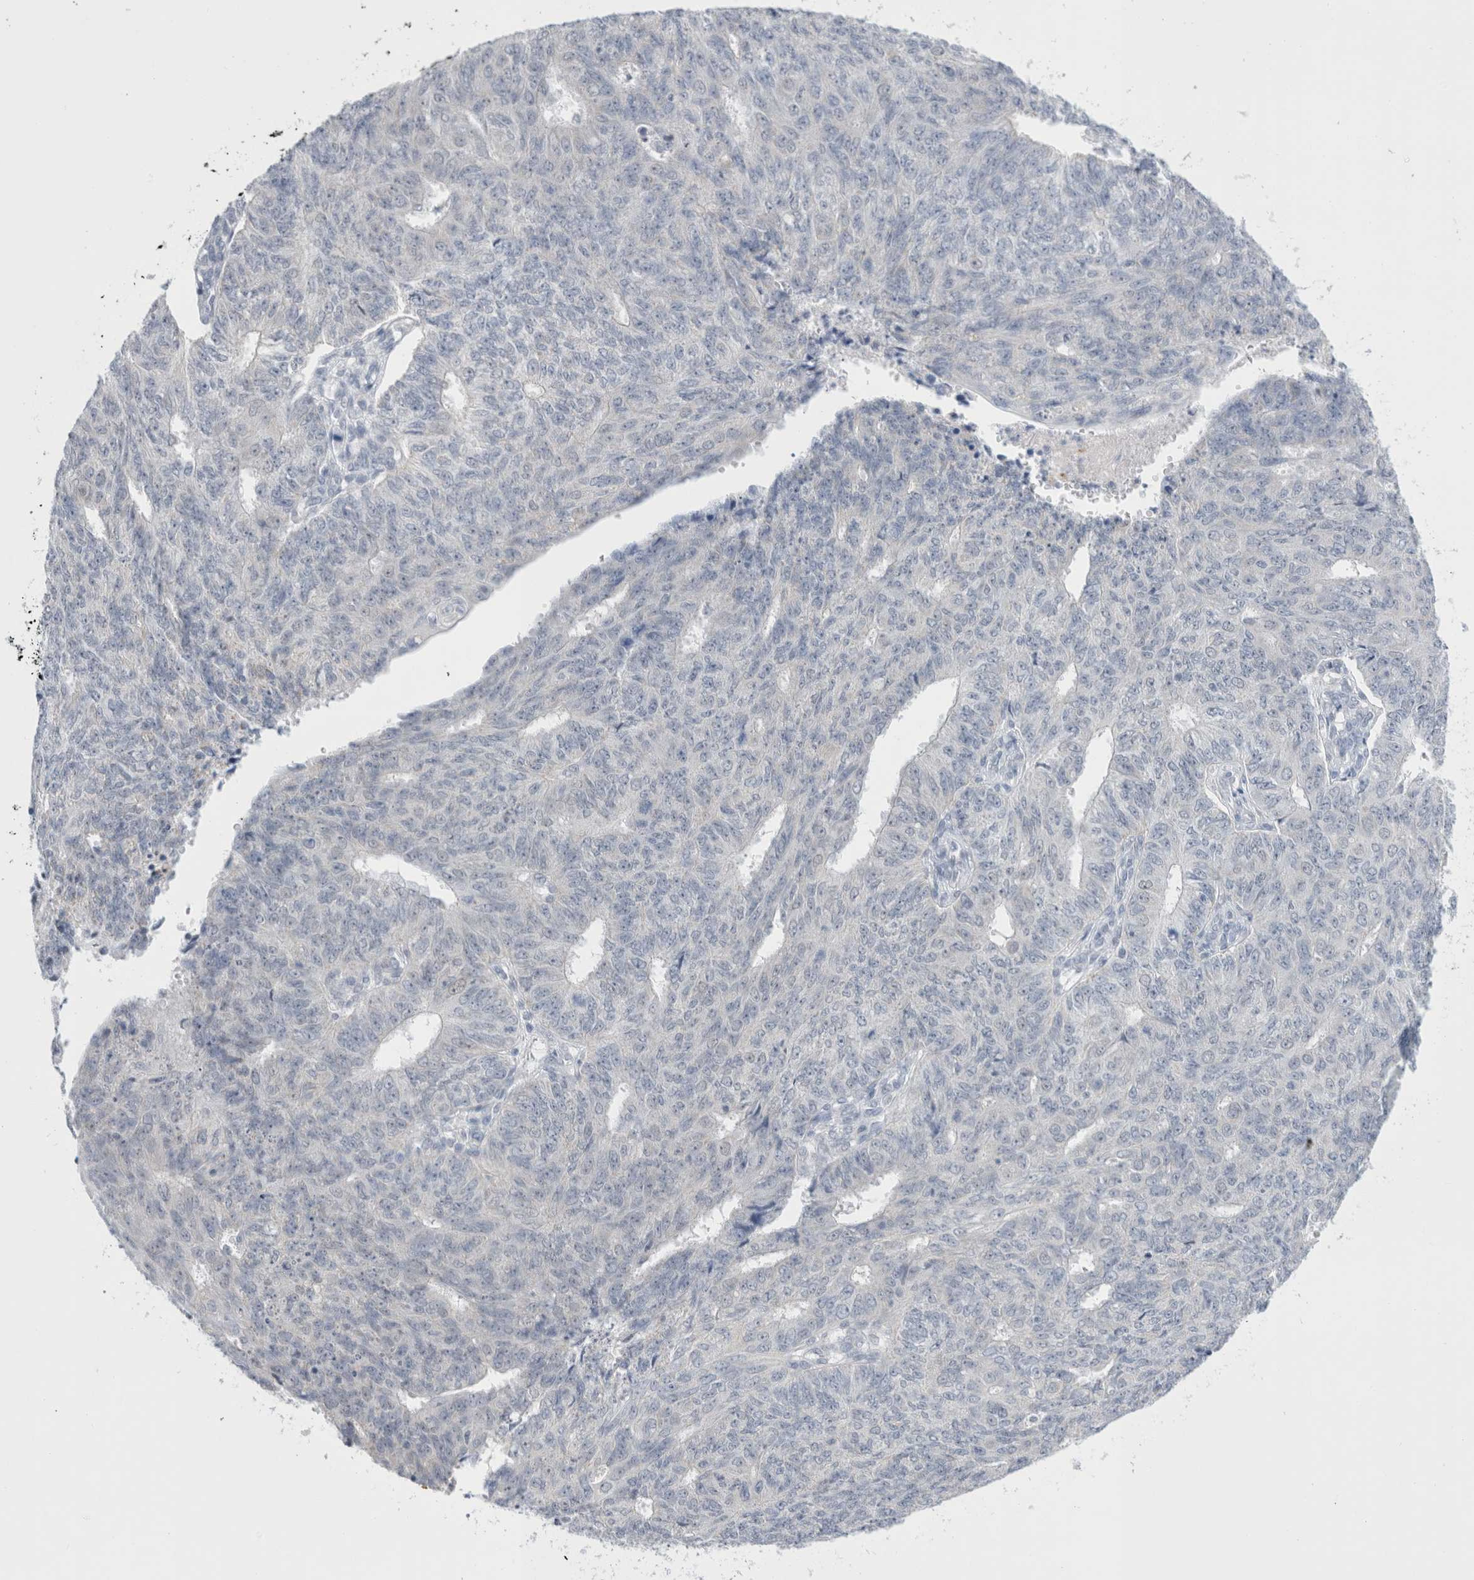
{"staining": {"intensity": "negative", "quantity": "none", "location": "none"}, "tissue": "endometrial cancer", "cell_type": "Tumor cells", "image_type": "cancer", "snomed": [{"axis": "morphology", "description": "Adenocarcinoma, NOS"}, {"axis": "topography", "description": "Endometrium"}], "caption": "This is an immunohistochemistry (IHC) micrograph of human adenocarcinoma (endometrial). There is no staining in tumor cells.", "gene": "SLC22A12", "patient": {"sex": "female", "age": 32}}